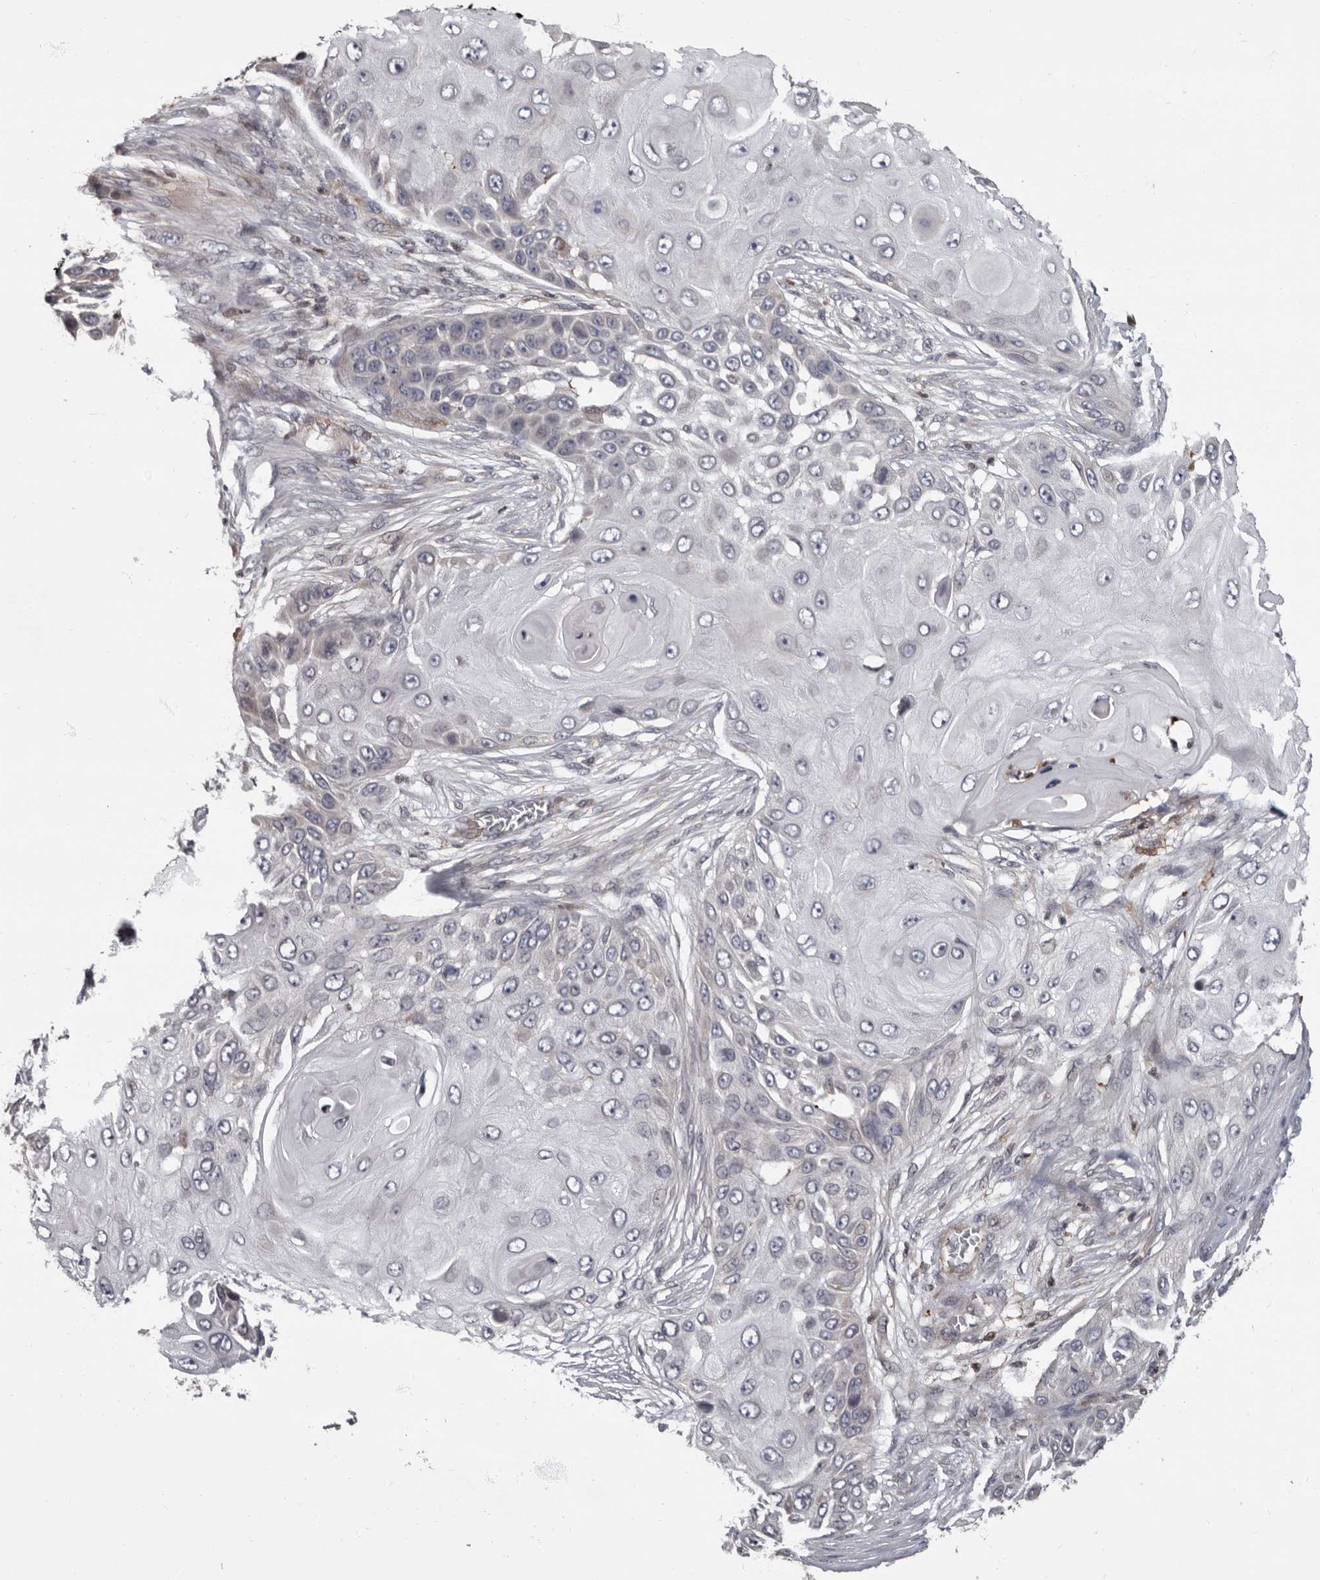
{"staining": {"intensity": "negative", "quantity": "none", "location": "none"}, "tissue": "skin cancer", "cell_type": "Tumor cells", "image_type": "cancer", "snomed": [{"axis": "morphology", "description": "Squamous cell carcinoma, NOS"}, {"axis": "topography", "description": "Skin"}], "caption": "An image of human squamous cell carcinoma (skin) is negative for staining in tumor cells. (DAB (3,3'-diaminobenzidine) immunohistochemistry (IHC) visualized using brightfield microscopy, high magnification).", "gene": "FGFR4", "patient": {"sex": "female", "age": 44}}